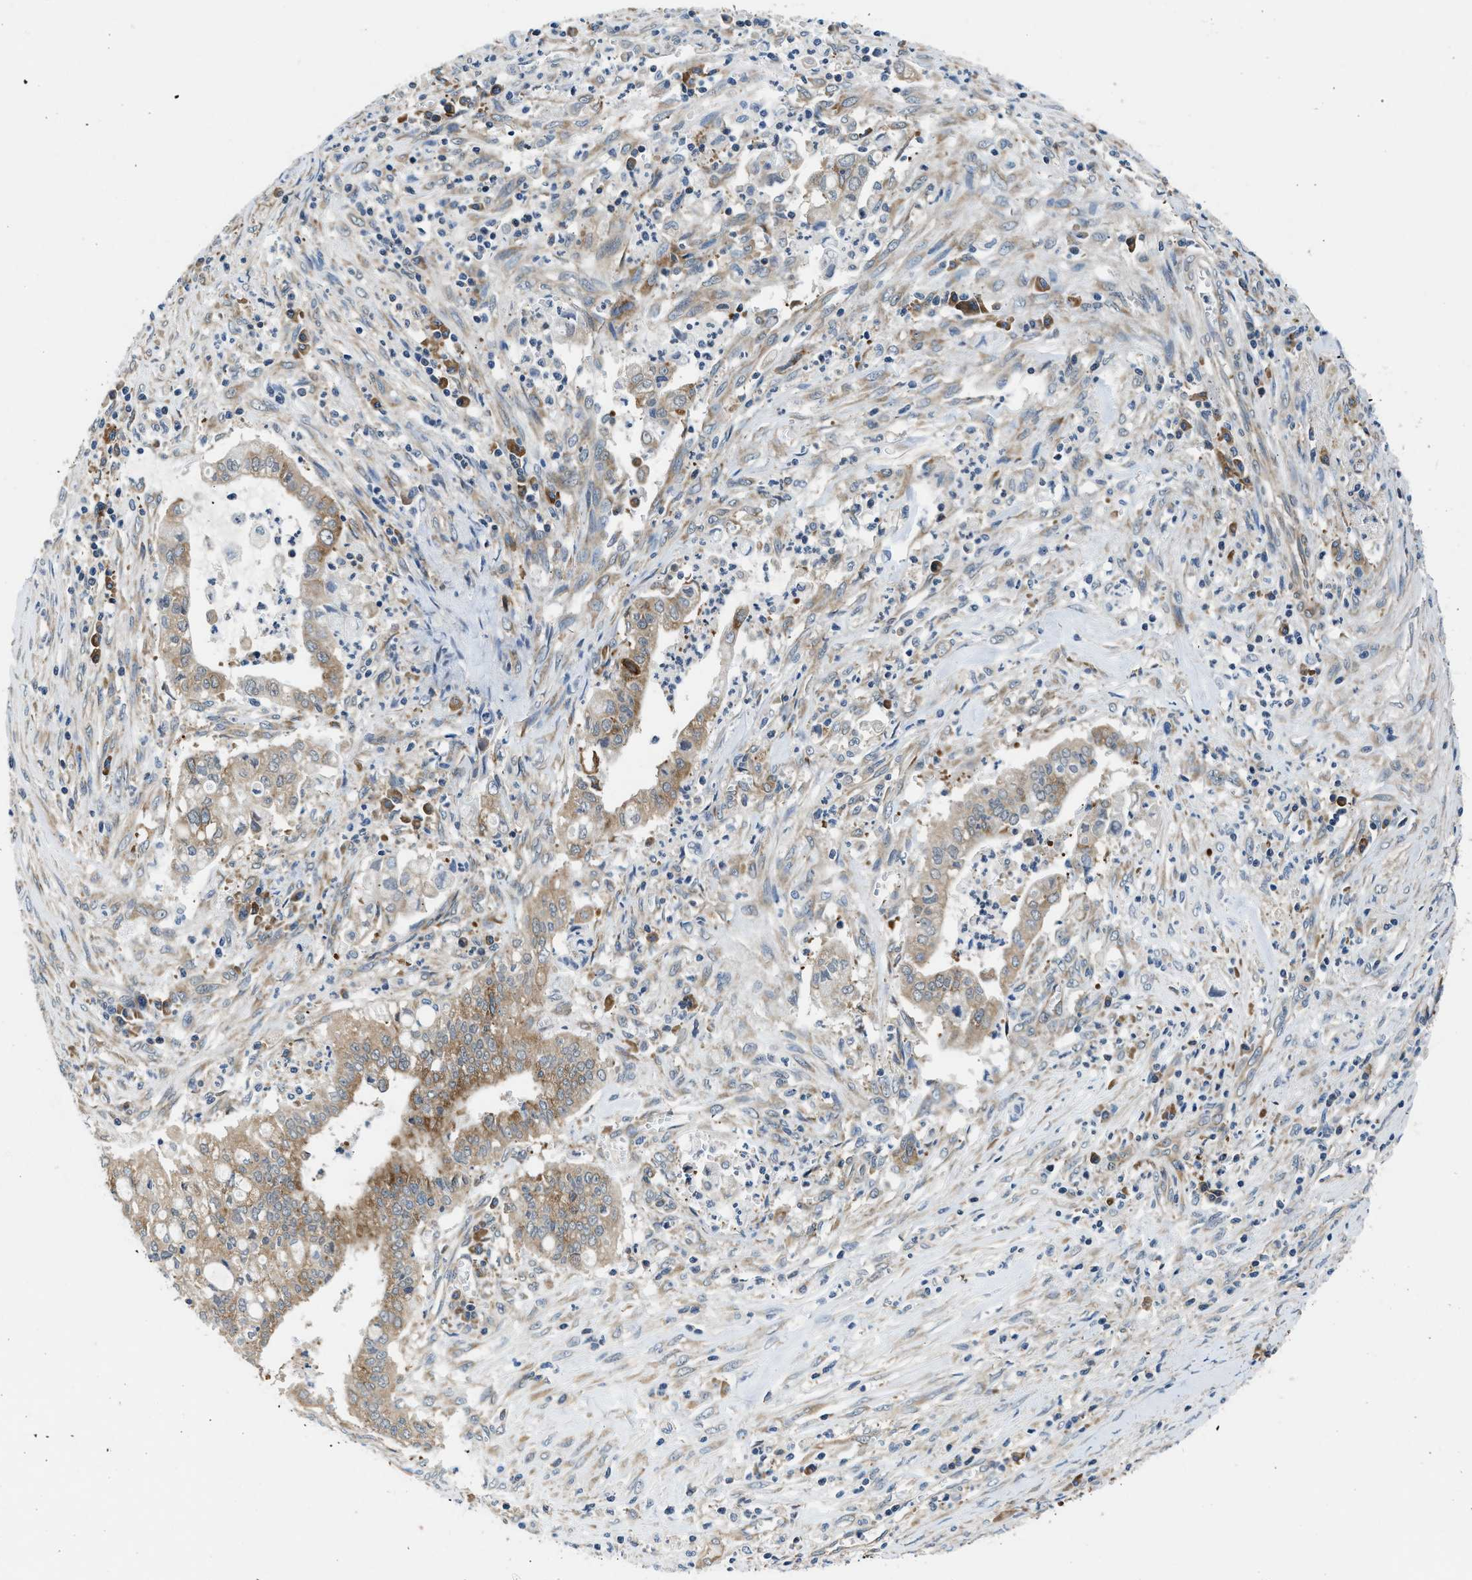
{"staining": {"intensity": "moderate", "quantity": ">75%", "location": "cytoplasmic/membranous"}, "tissue": "cervical cancer", "cell_type": "Tumor cells", "image_type": "cancer", "snomed": [{"axis": "morphology", "description": "Adenocarcinoma, NOS"}, {"axis": "topography", "description": "Cervix"}], "caption": "Immunohistochemical staining of cervical cancer (adenocarcinoma) exhibits medium levels of moderate cytoplasmic/membranous protein expression in about >75% of tumor cells.", "gene": "PA2G4", "patient": {"sex": "female", "age": 44}}